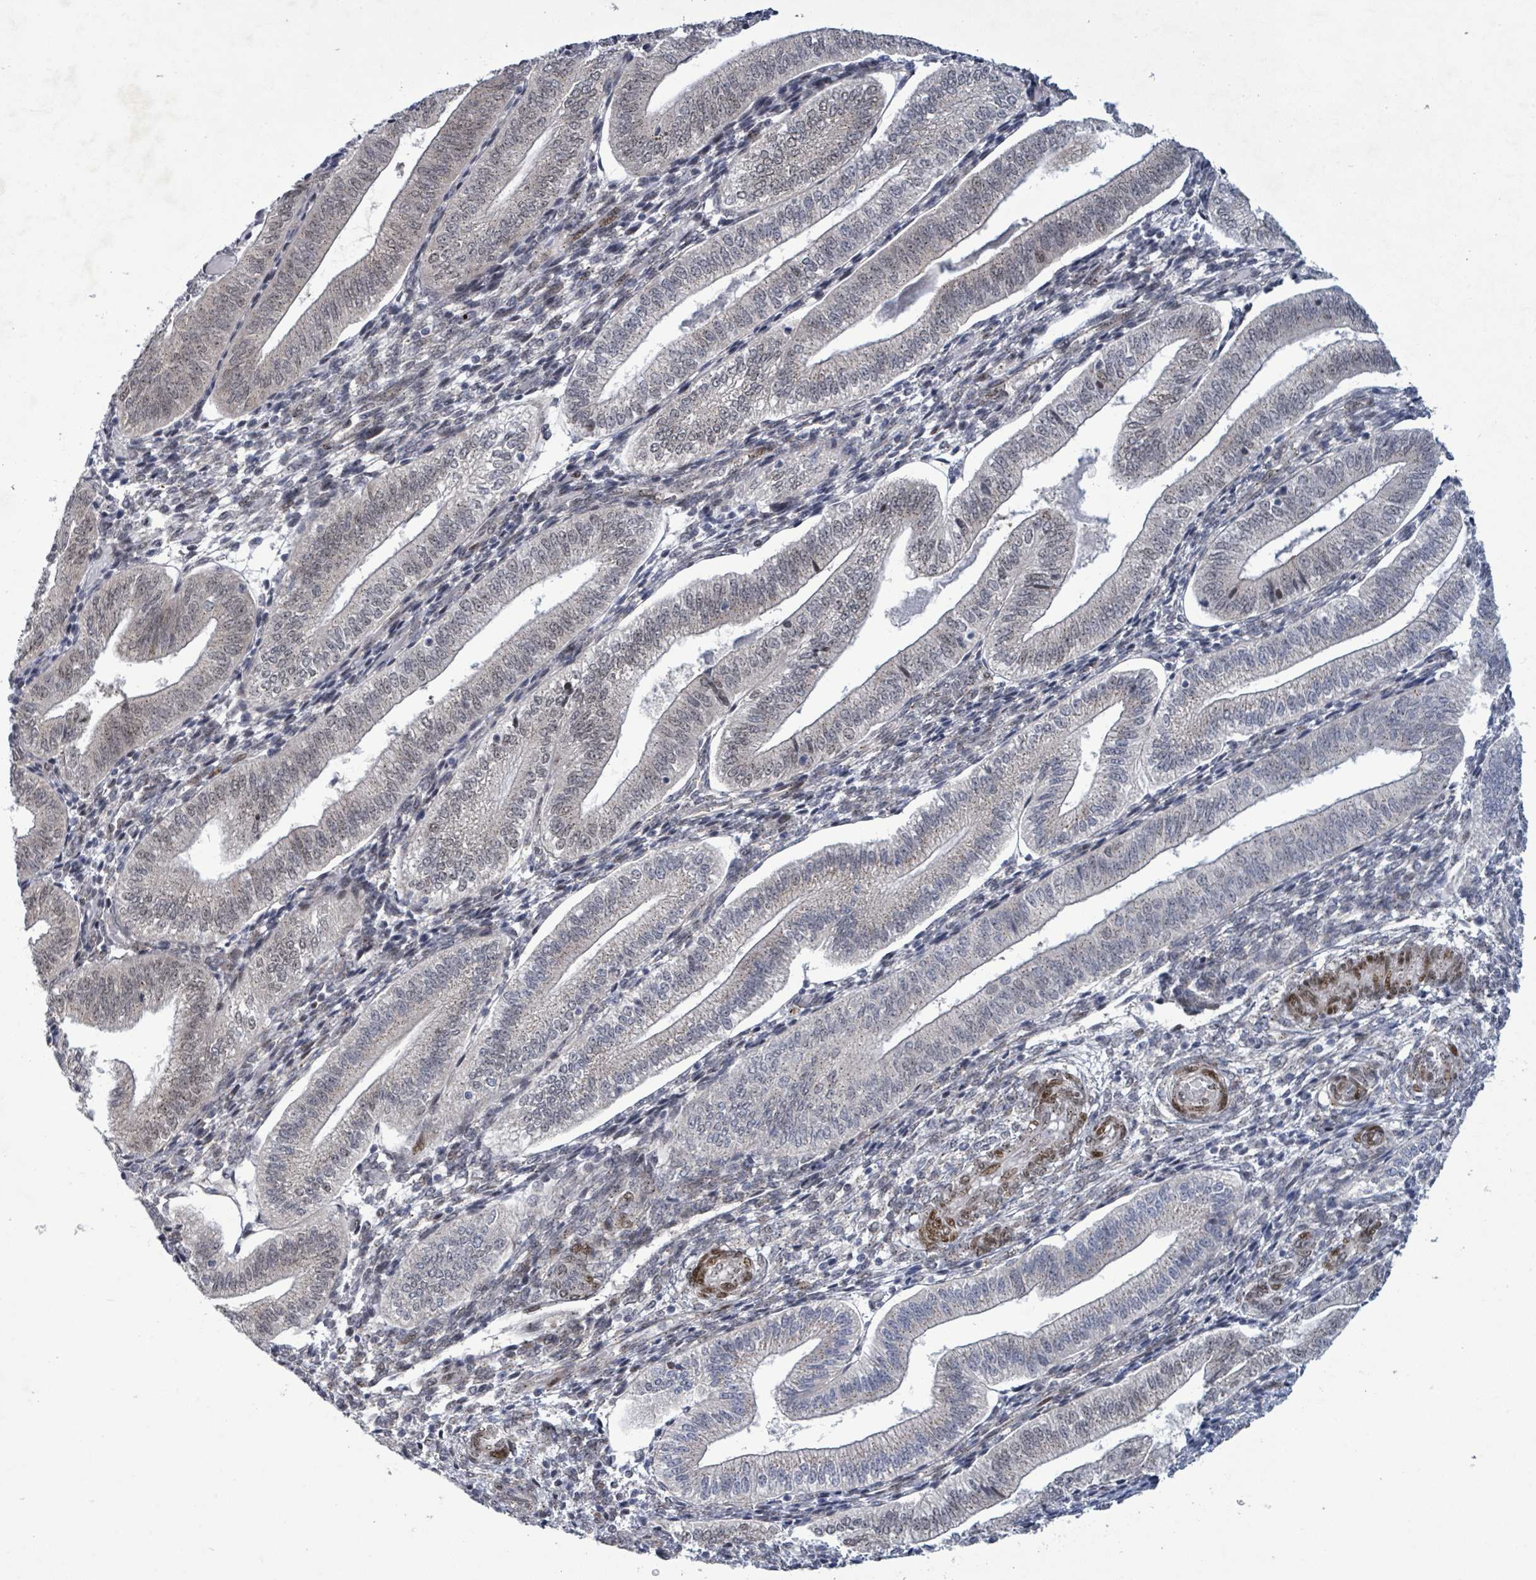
{"staining": {"intensity": "negative", "quantity": "none", "location": "none"}, "tissue": "endometrium", "cell_type": "Cells in endometrial stroma", "image_type": "normal", "snomed": [{"axis": "morphology", "description": "Normal tissue, NOS"}, {"axis": "topography", "description": "Endometrium"}], "caption": "The histopathology image displays no significant staining in cells in endometrial stroma of endometrium. (Stains: DAB IHC with hematoxylin counter stain, Microscopy: brightfield microscopy at high magnification).", "gene": "TUSC1", "patient": {"sex": "female", "age": 34}}